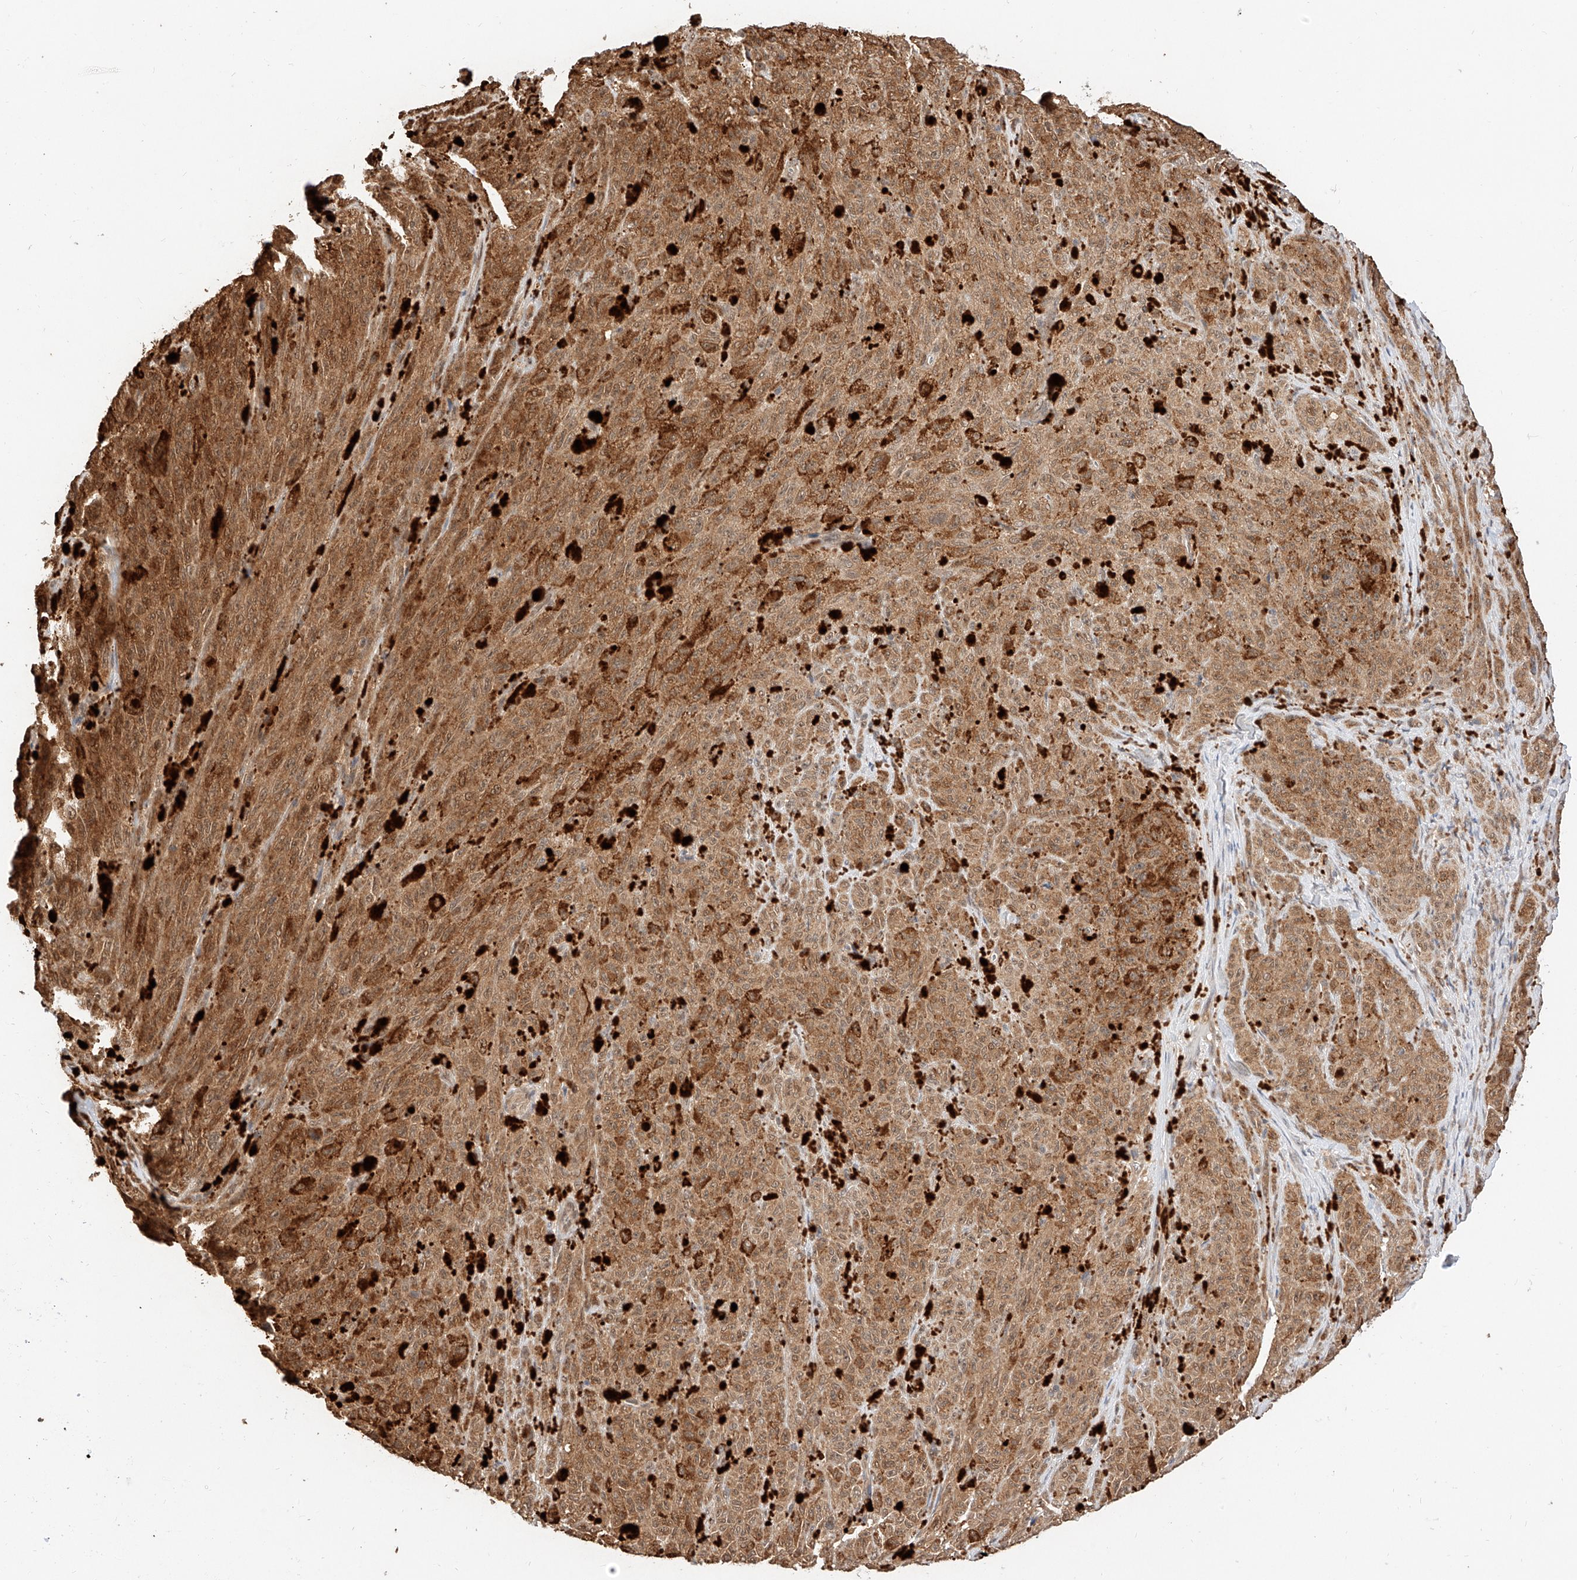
{"staining": {"intensity": "moderate", "quantity": ">75%", "location": "cytoplasmic/membranous"}, "tissue": "melanoma", "cell_type": "Tumor cells", "image_type": "cancer", "snomed": [{"axis": "morphology", "description": "Malignant melanoma, NOS"}, {"axis": "topography", "description": "Skin"}], "caption": "Immunohistochemistry (DAB (3,3'-diaminobenzidine)) staining of melanoma exhibits moderate cytoplasmic/membranous protein expression in about >75% of tumor cells.", "gene": "EIF4H", "patient": {"sex": "female", "age": 82}}